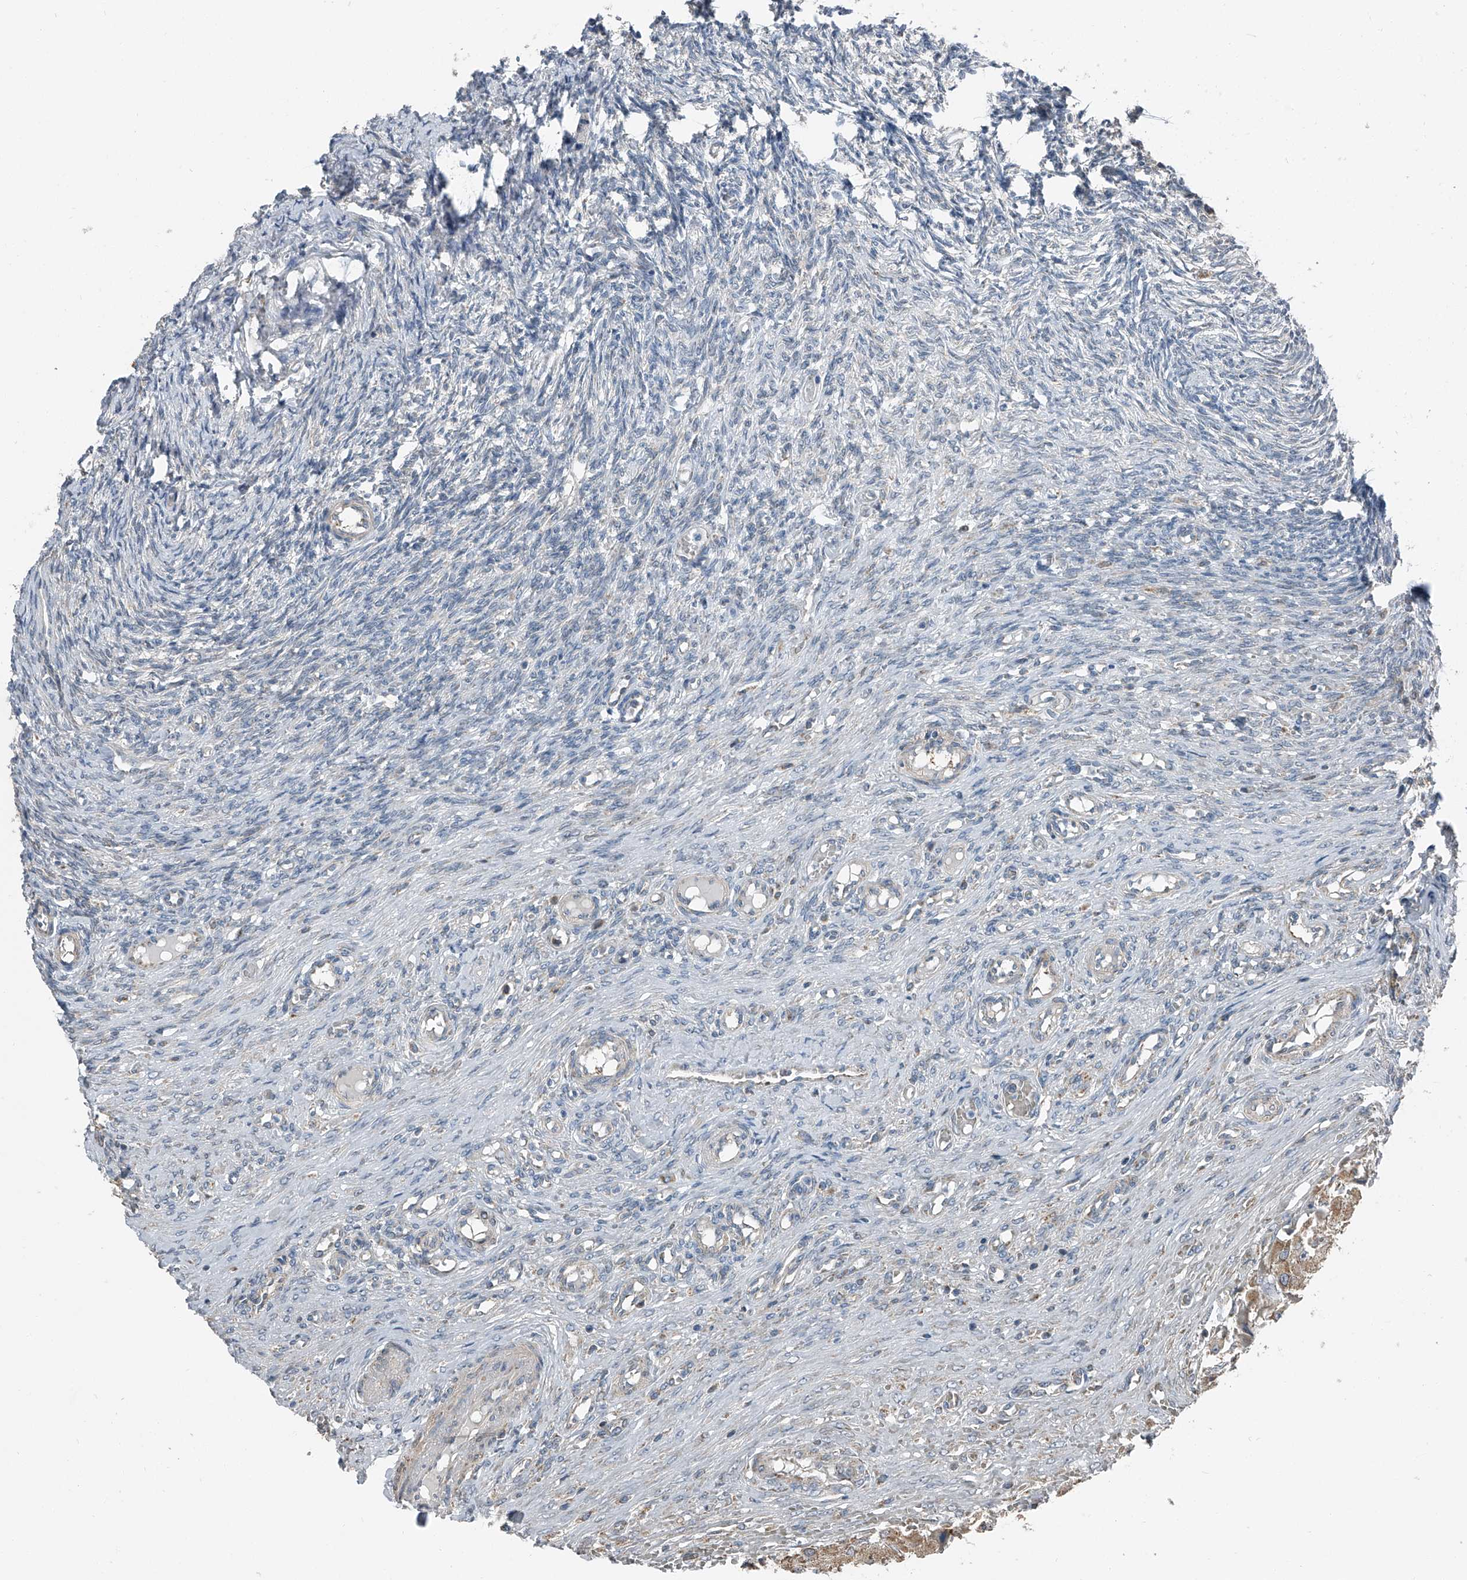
{"staining": {"intensity": "strong", "quantity": ">75%", "location": "cytoplasmic/membranous"}, "tissue": "ovary", "cell_type": "Follicle cells", "image_type": "normal", "snomed": [{"axis": "morphology", "description": "Adenocarcinoma, NOS"}, {"axis": "topography", "description": "Endometrium"}], "caption": "Unremarkable ovary displays strong cytoplasmic/membranous staining in about >75% of follicle cells, visualized by immunohistochemistry.", "gene": "CHRNA7", "patient": {"sex": "female", "age": 32}}